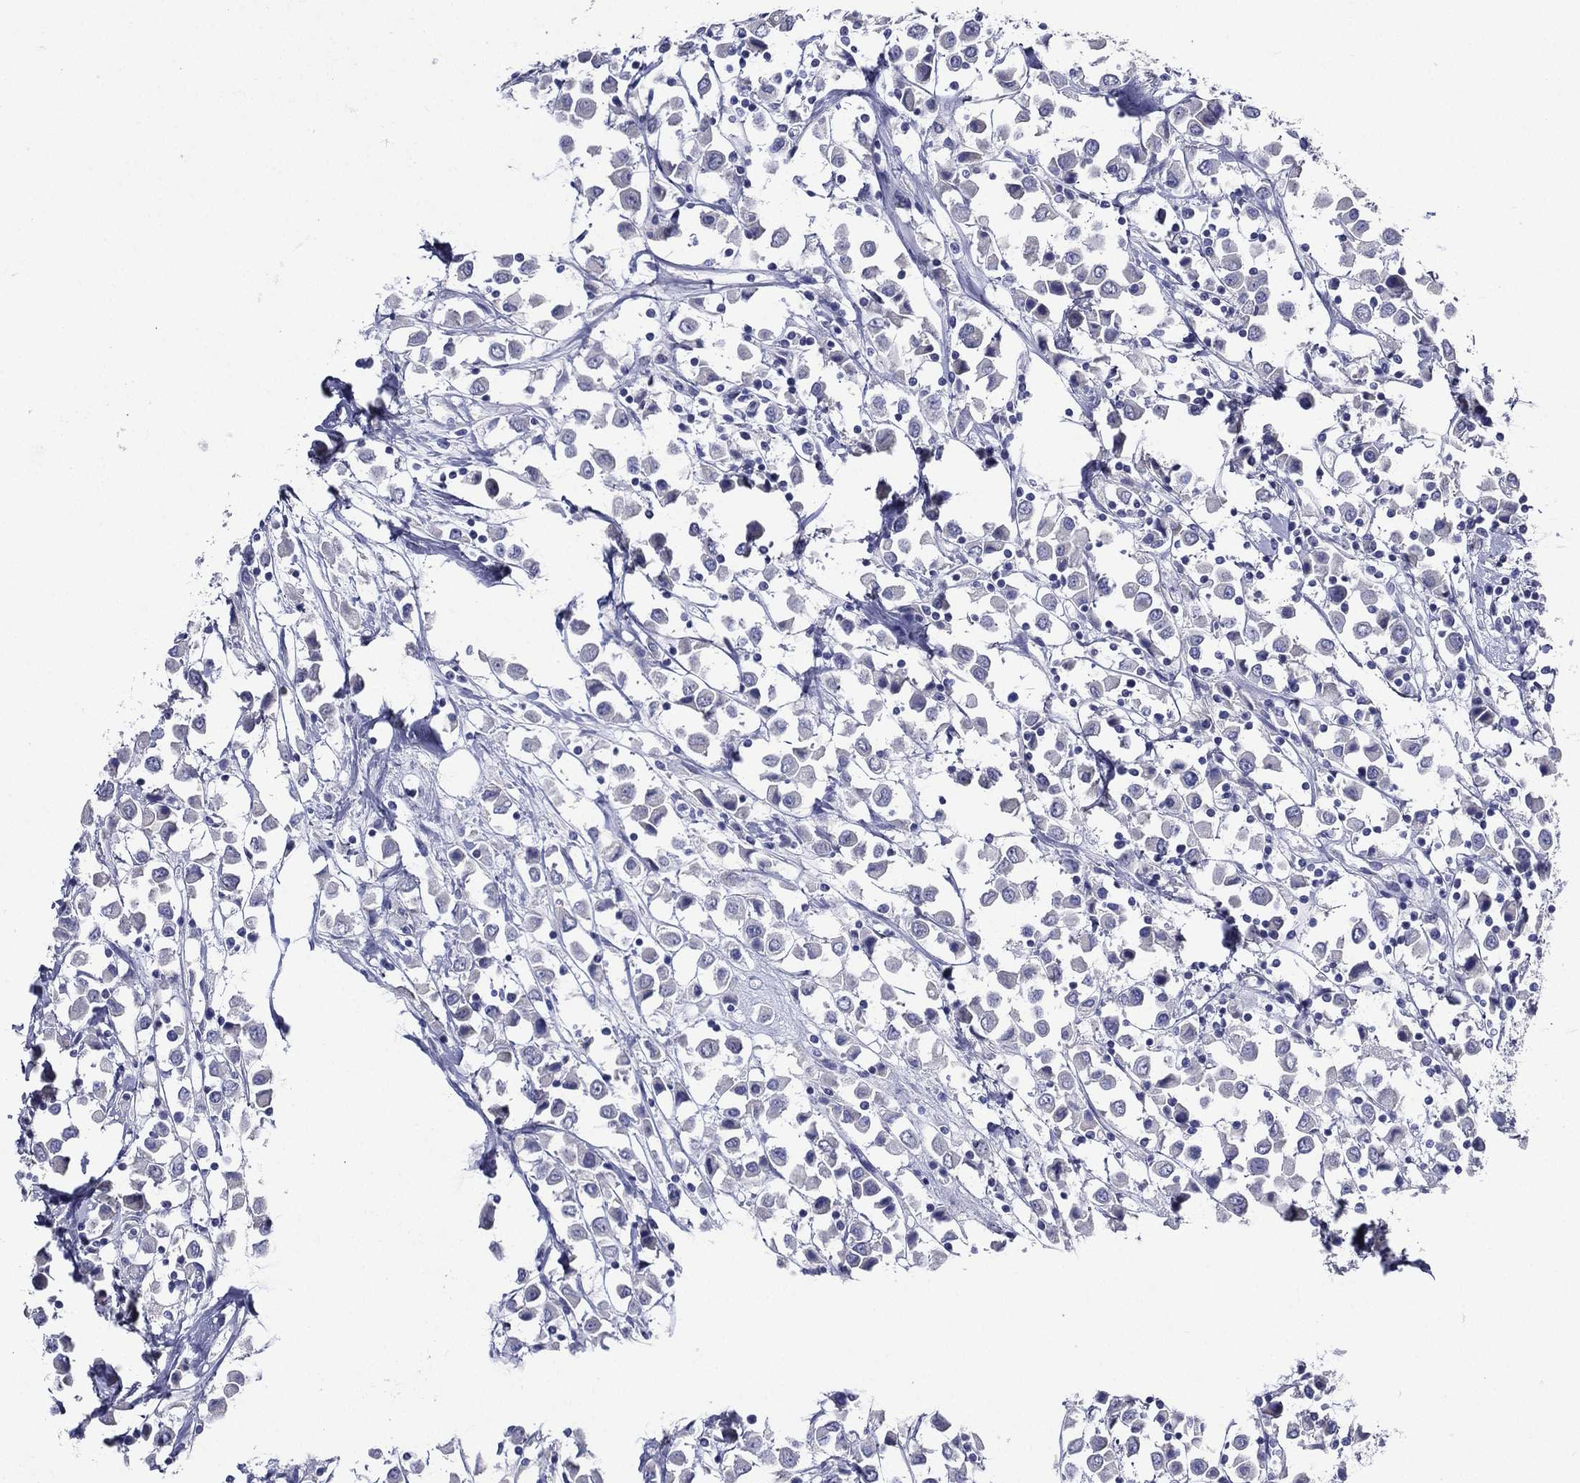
{"staining": {"intensity": "negative", "quantity": "none", "location": "none"}, "tissue": "breast cancer", "cell_type": "Tumor cells", "image_type": "cancer", "snomed": [{"axis": "morphology", "description": "Duct carcinoma"}, {"axis": "topography", "description": "Breast"}], "caption": "A micrograph of human breast cancer is negative for staining in tumor cells.", "gene": "TGM1", "patient": {"sex": "female", "age": 61}}